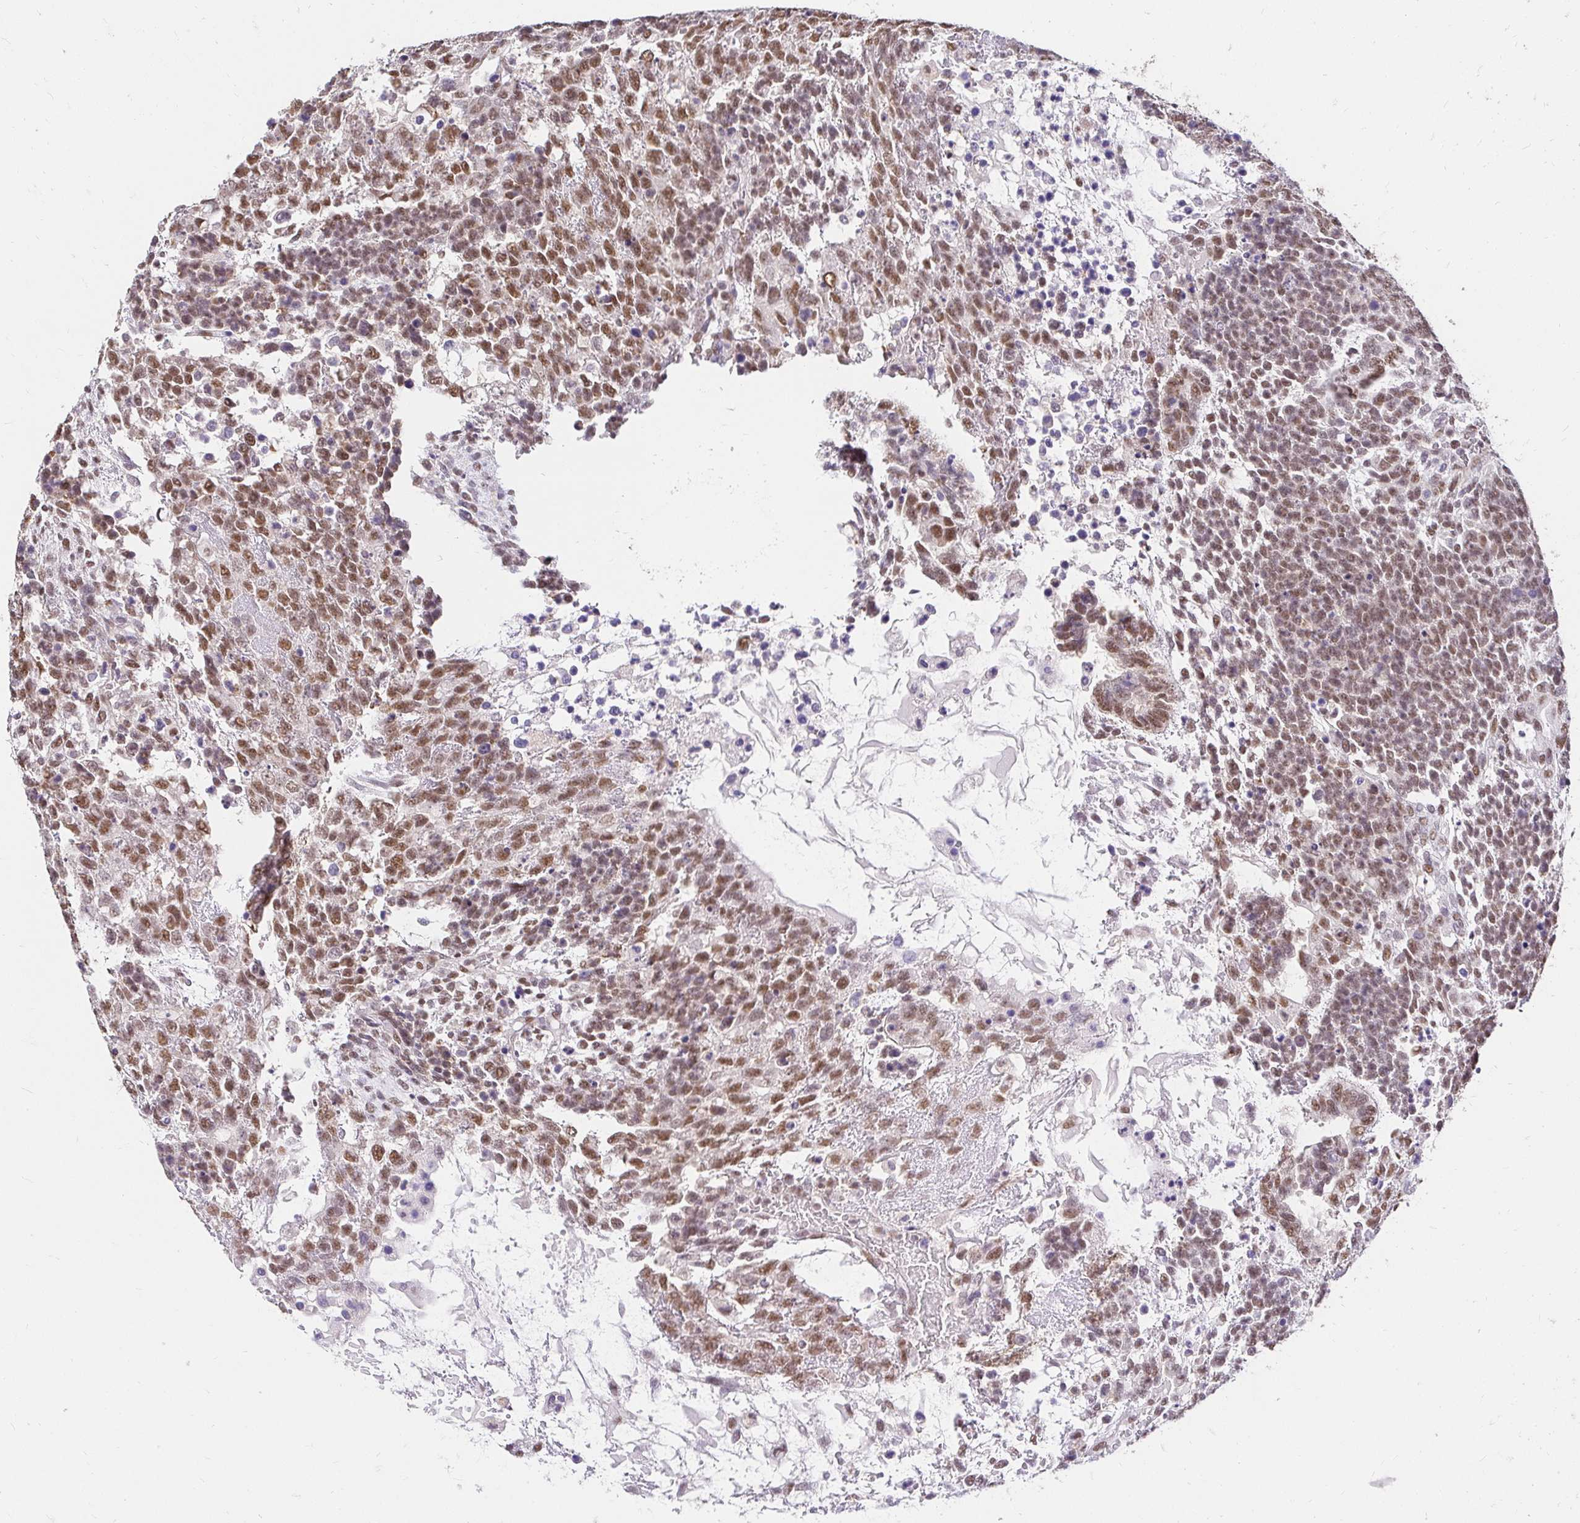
{"staining": {"intensity": "moderate", "quantity": ">75%", "location": "nuclear"}, "tissue": "testis cancer", "cell_type": "Tumor cells", "image_type": "cancer", "snomed": [{"axis": "morphology", "description": "Carcinoma, Embryonal, NOS"}, {"axis": "topography", "description": "Testis"}], "caption": "An image of testis cancer stained for a protein displays moderate nuclear brown staining in tumor cells.", "gene": "RIMS4", "patient": {"sex": "male", "age": 23}}